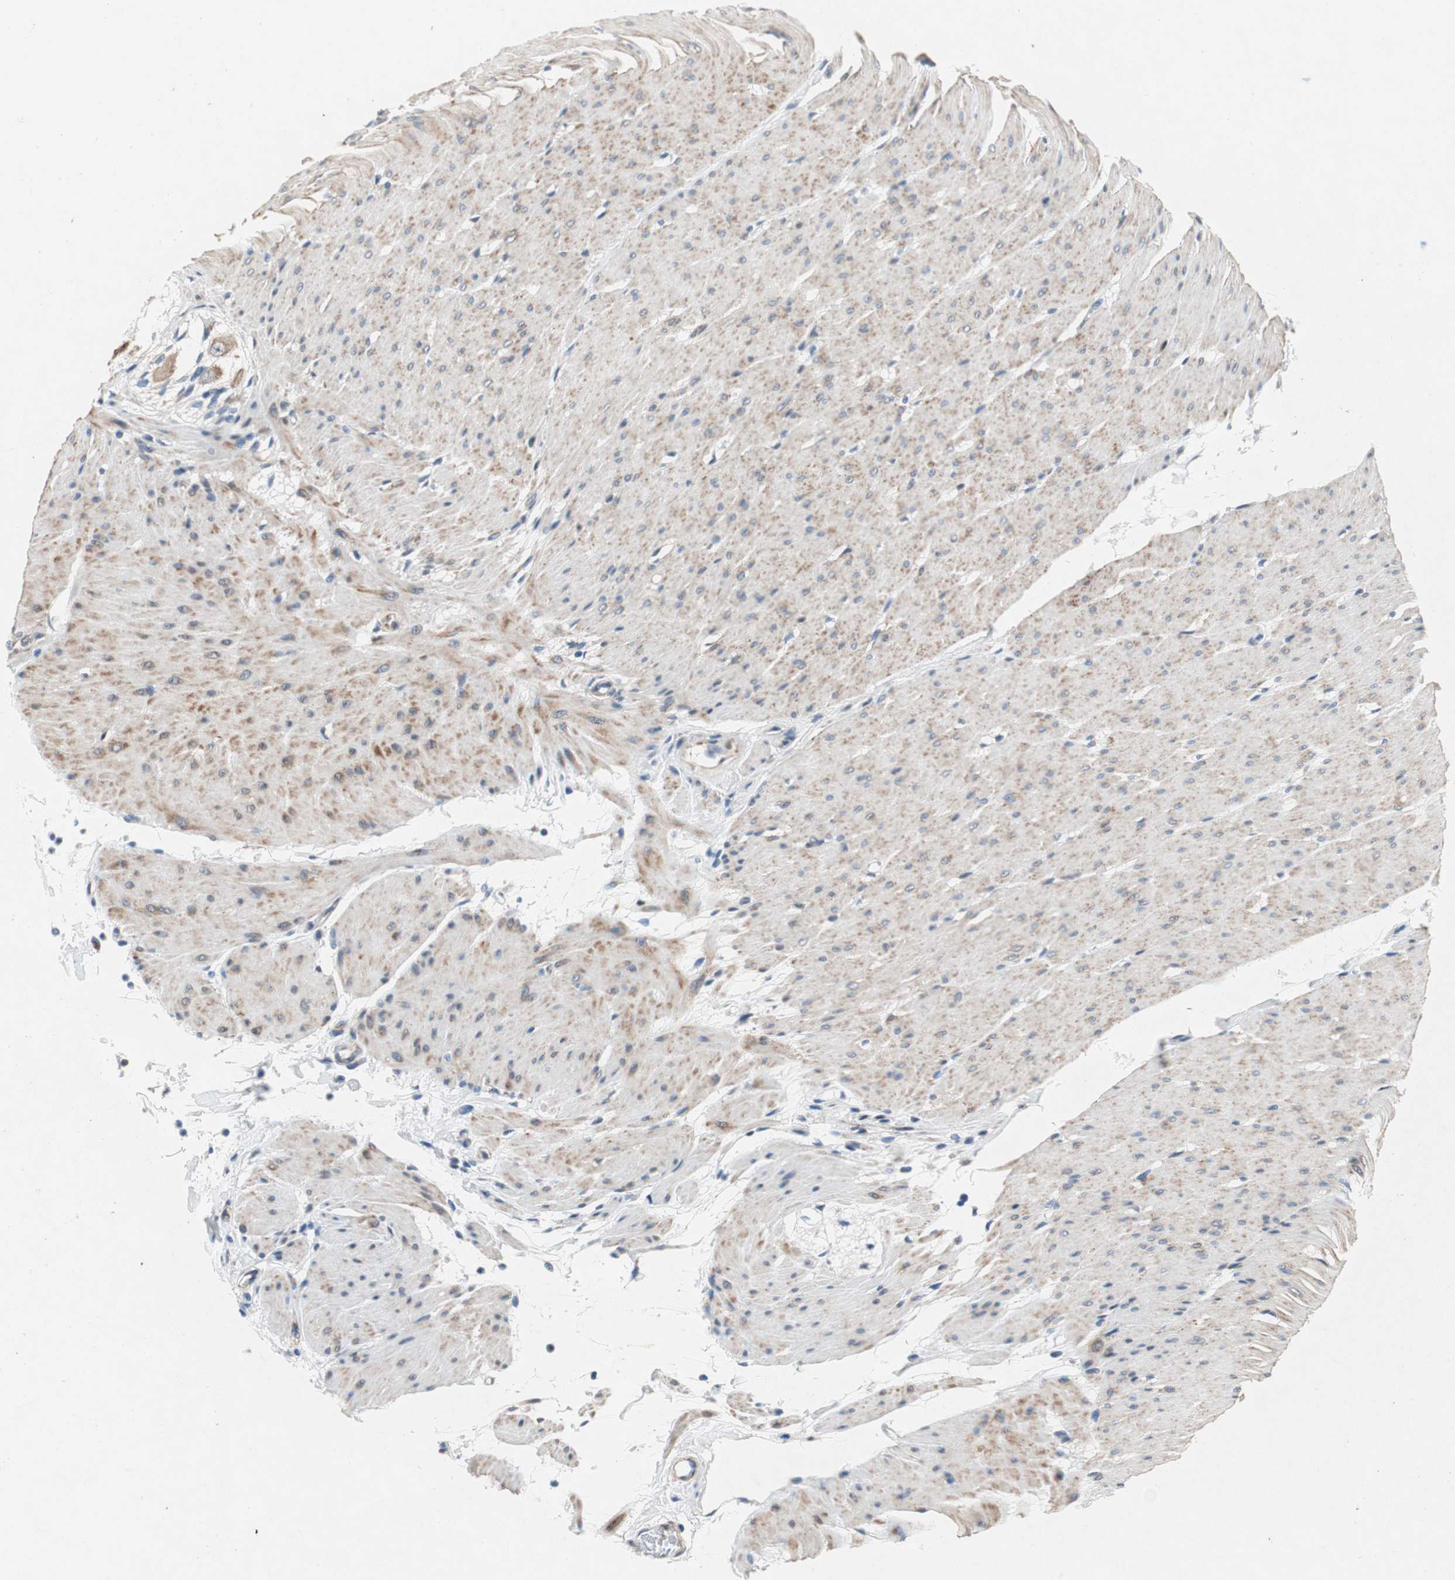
{"staining": {"intensity": "weak", "quantity": "25%-75%", "location": "cytoplasmic/membranous"}, "tissue": "colon", "cell_type": "Endothelial cells", "image_type": "normal", "snomed": [{"axis": "morphology", "description": "Normal tissue, NOS"}, {"axis": "topography", "description": "Smooth muscle"}, {"axis": "topography", "description": "Colon"}], "caption": "Protein staining of benign colon displays weak cytoplasmic/membranous staining in about 25%-75% of endothelial cells. (DAB = brown stain, brightfield microscopy at high magnification).", "gene": "RPL35", "patient": {"sex": "male", "age": 67}}